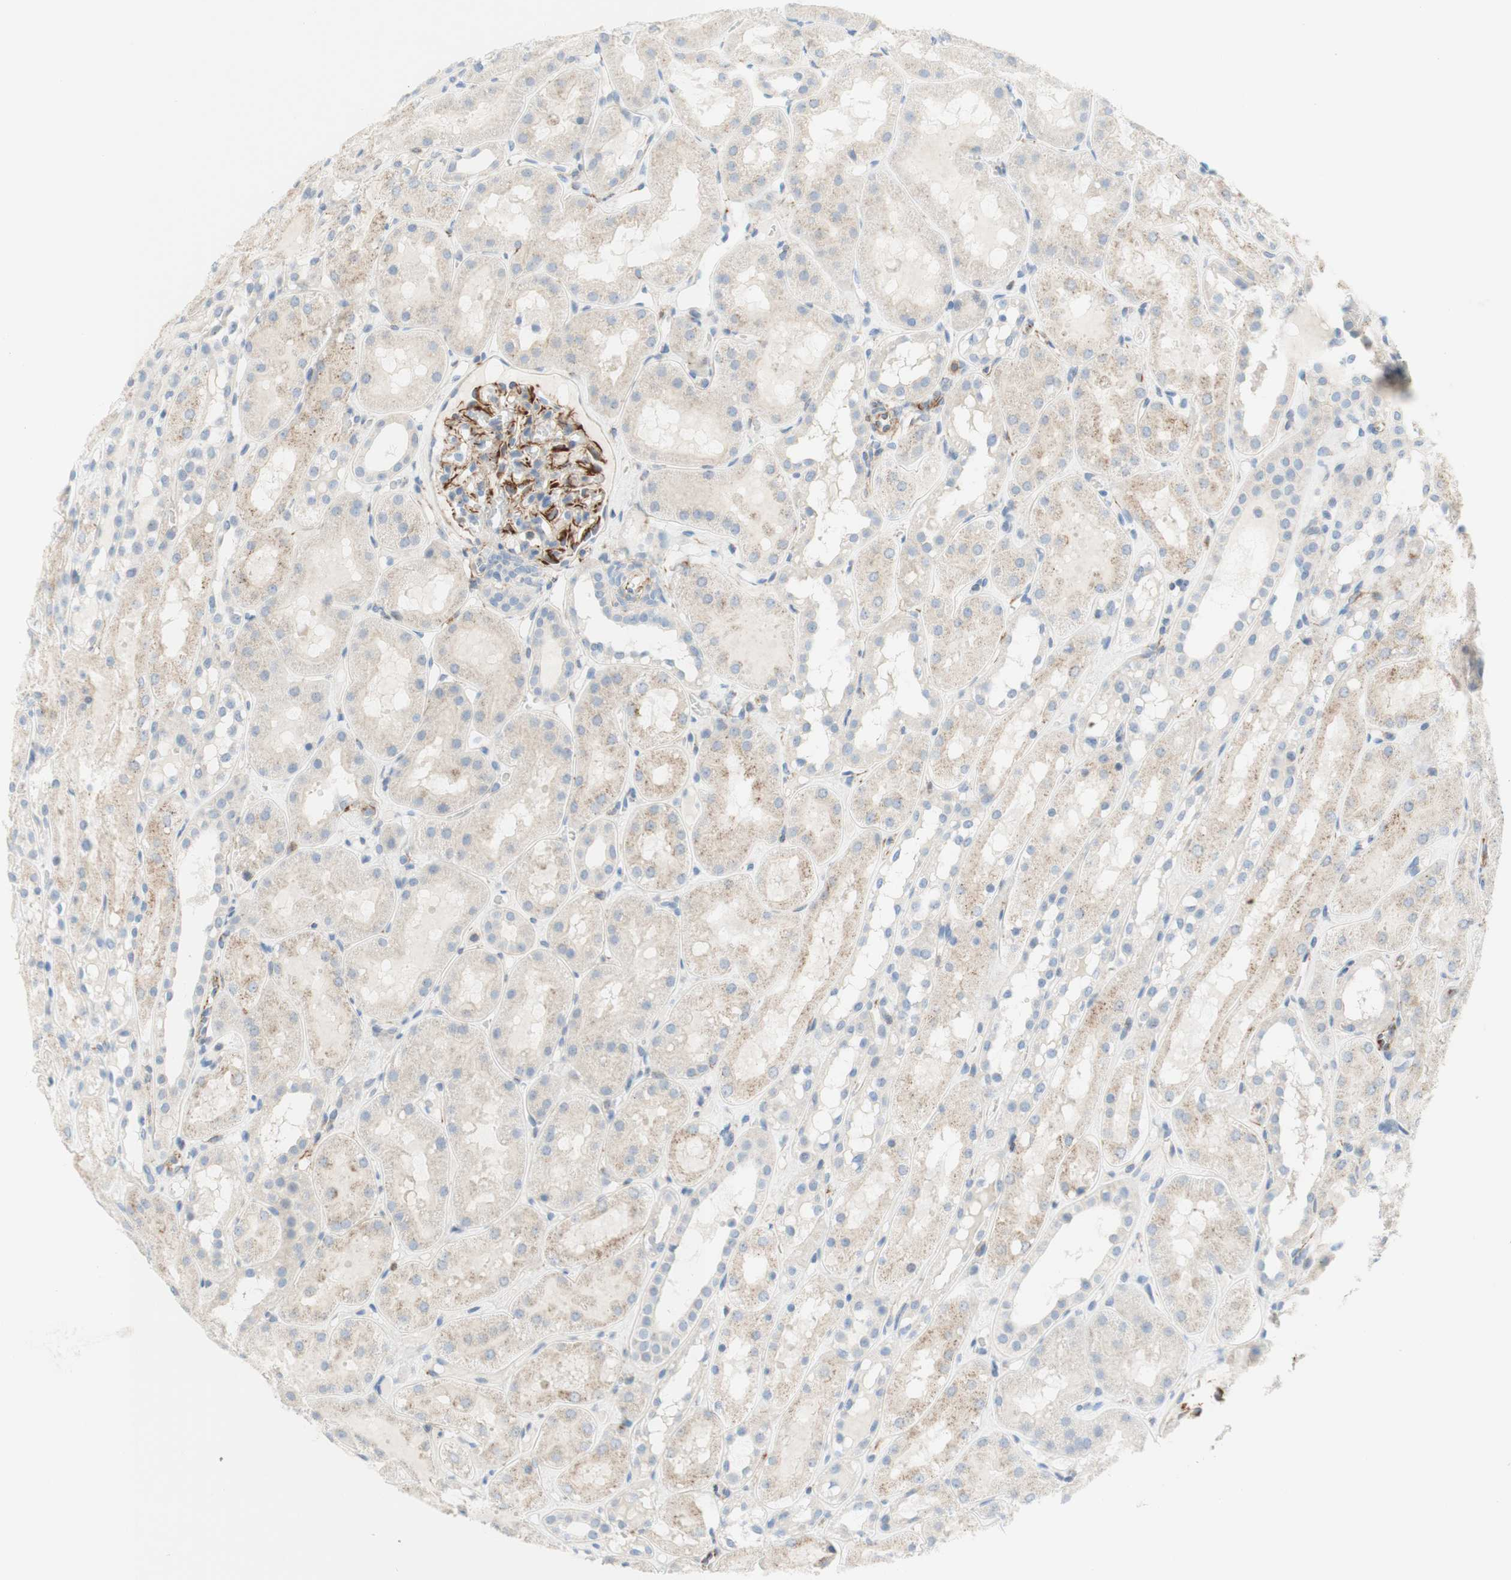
{"staining": {"intensity": "strong", "quantity": "25%-75%", "location": "cytoplasmic/membranous"}, "tissue": "kidney", "cell_type": "Cells in glomeruli", "image_type": "normal", "snomed": [{"axis": "morphology", "description": "Normal tissue, NOS"}, {"axis": "topography", "description": "Kidney"}, {"axis": "topography", "description": "Urinary bladder"}], "caption": "Cells in glomeruli reveal high levels of strong cytoplasmic/membranous staining in about 25%-75% of cells in unremarkable kidney. The staining is performed using DAB brown chromogen to label protein expression. The nuclei are counter-stained blue using hematoxylin.", "gene": "POU2AF1", "patient": {"sex": "male", "age": 16}}